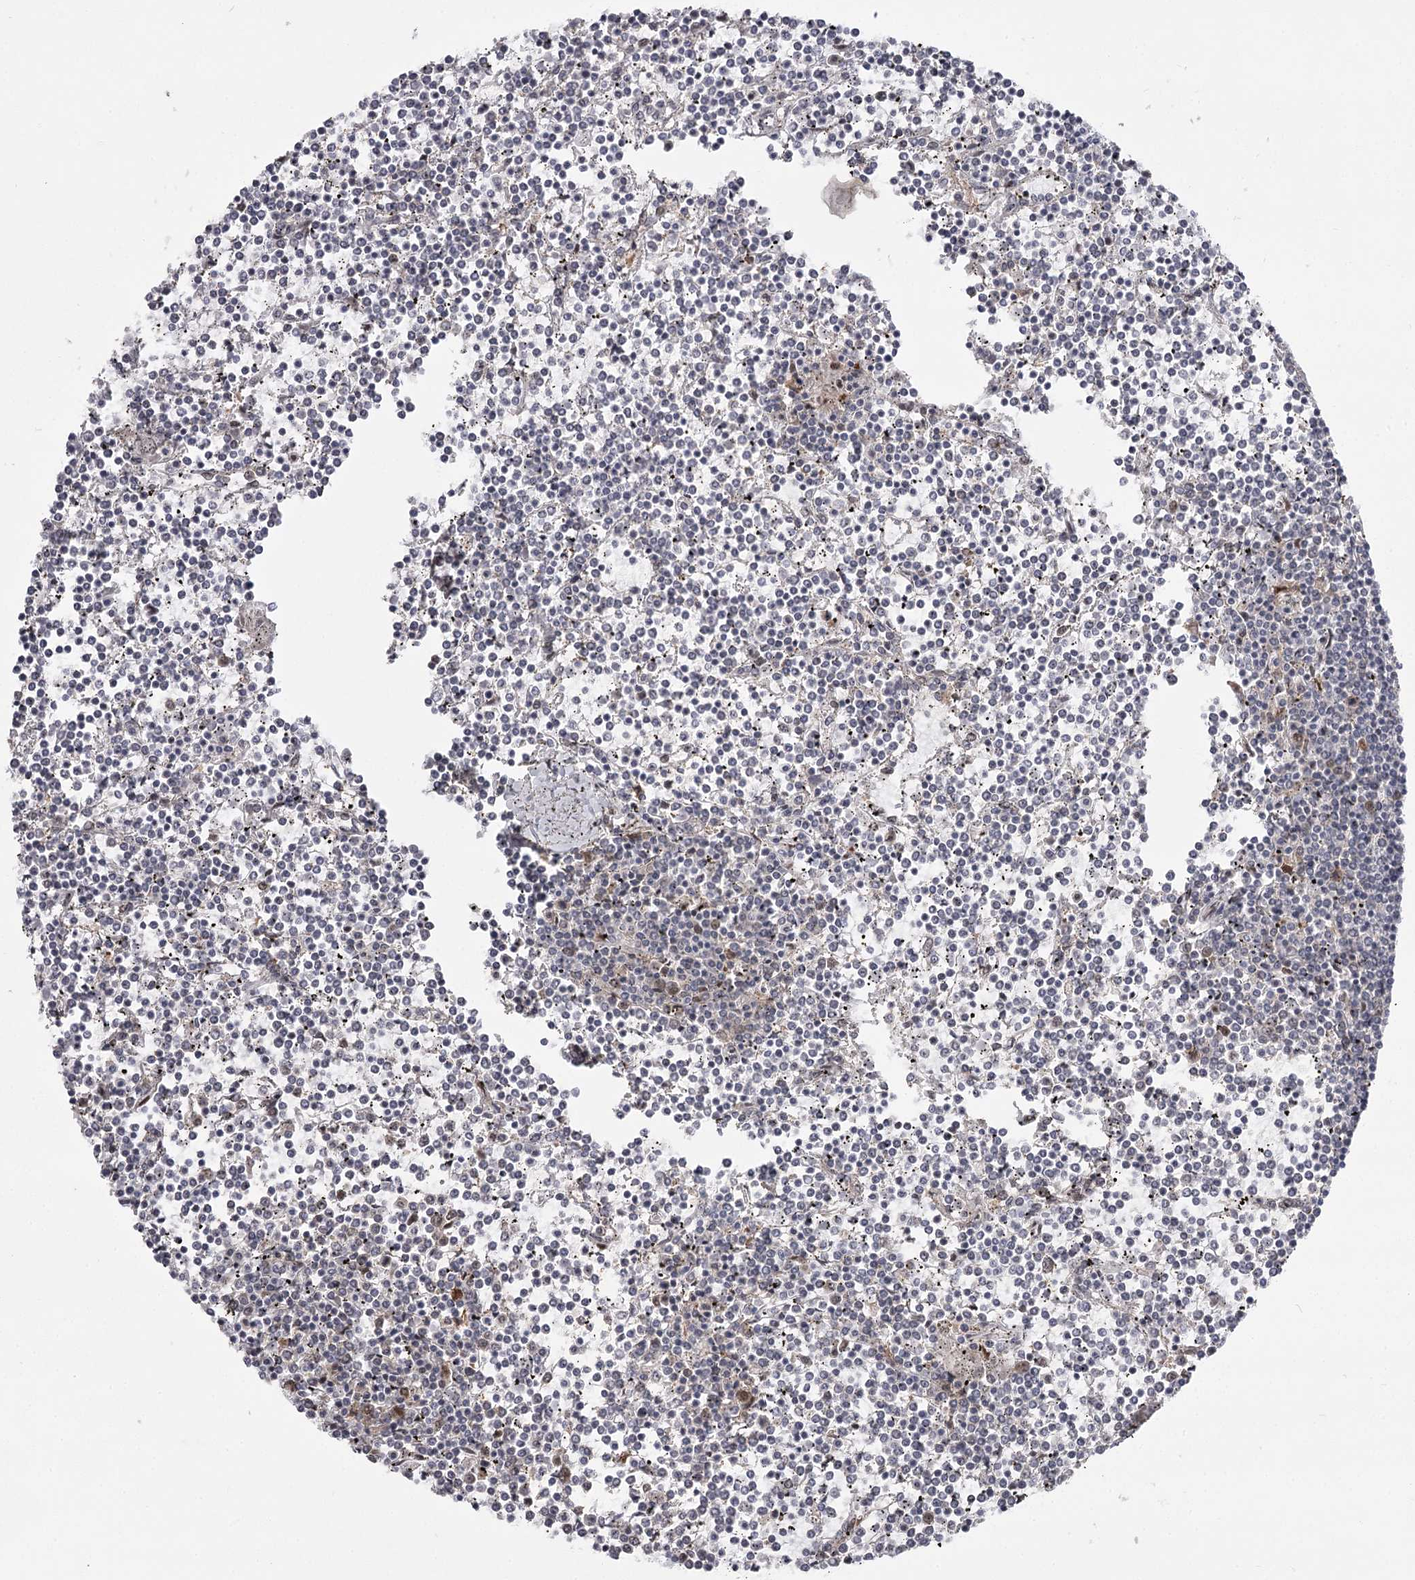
{"staining": {"intensity": "negative", "quantity": "none", "location": "none"}, "tissue": "lymphoma", "cell_type": "Tumor cells", "image_type": "cancer", "snomed": [{"axis": "morphology", "description": "Malignant lymphoma, non-Hodgkin's type, Low grade"}, {"axis": "topography", "description": "Spleen"}], "caption": "Tumor cells are negative for protein expression in human low-grade malignant lymphoma, non-Hodgkin's type.", "gene": "CCNG2", "patient": {"sex": "female", "age": 19}}